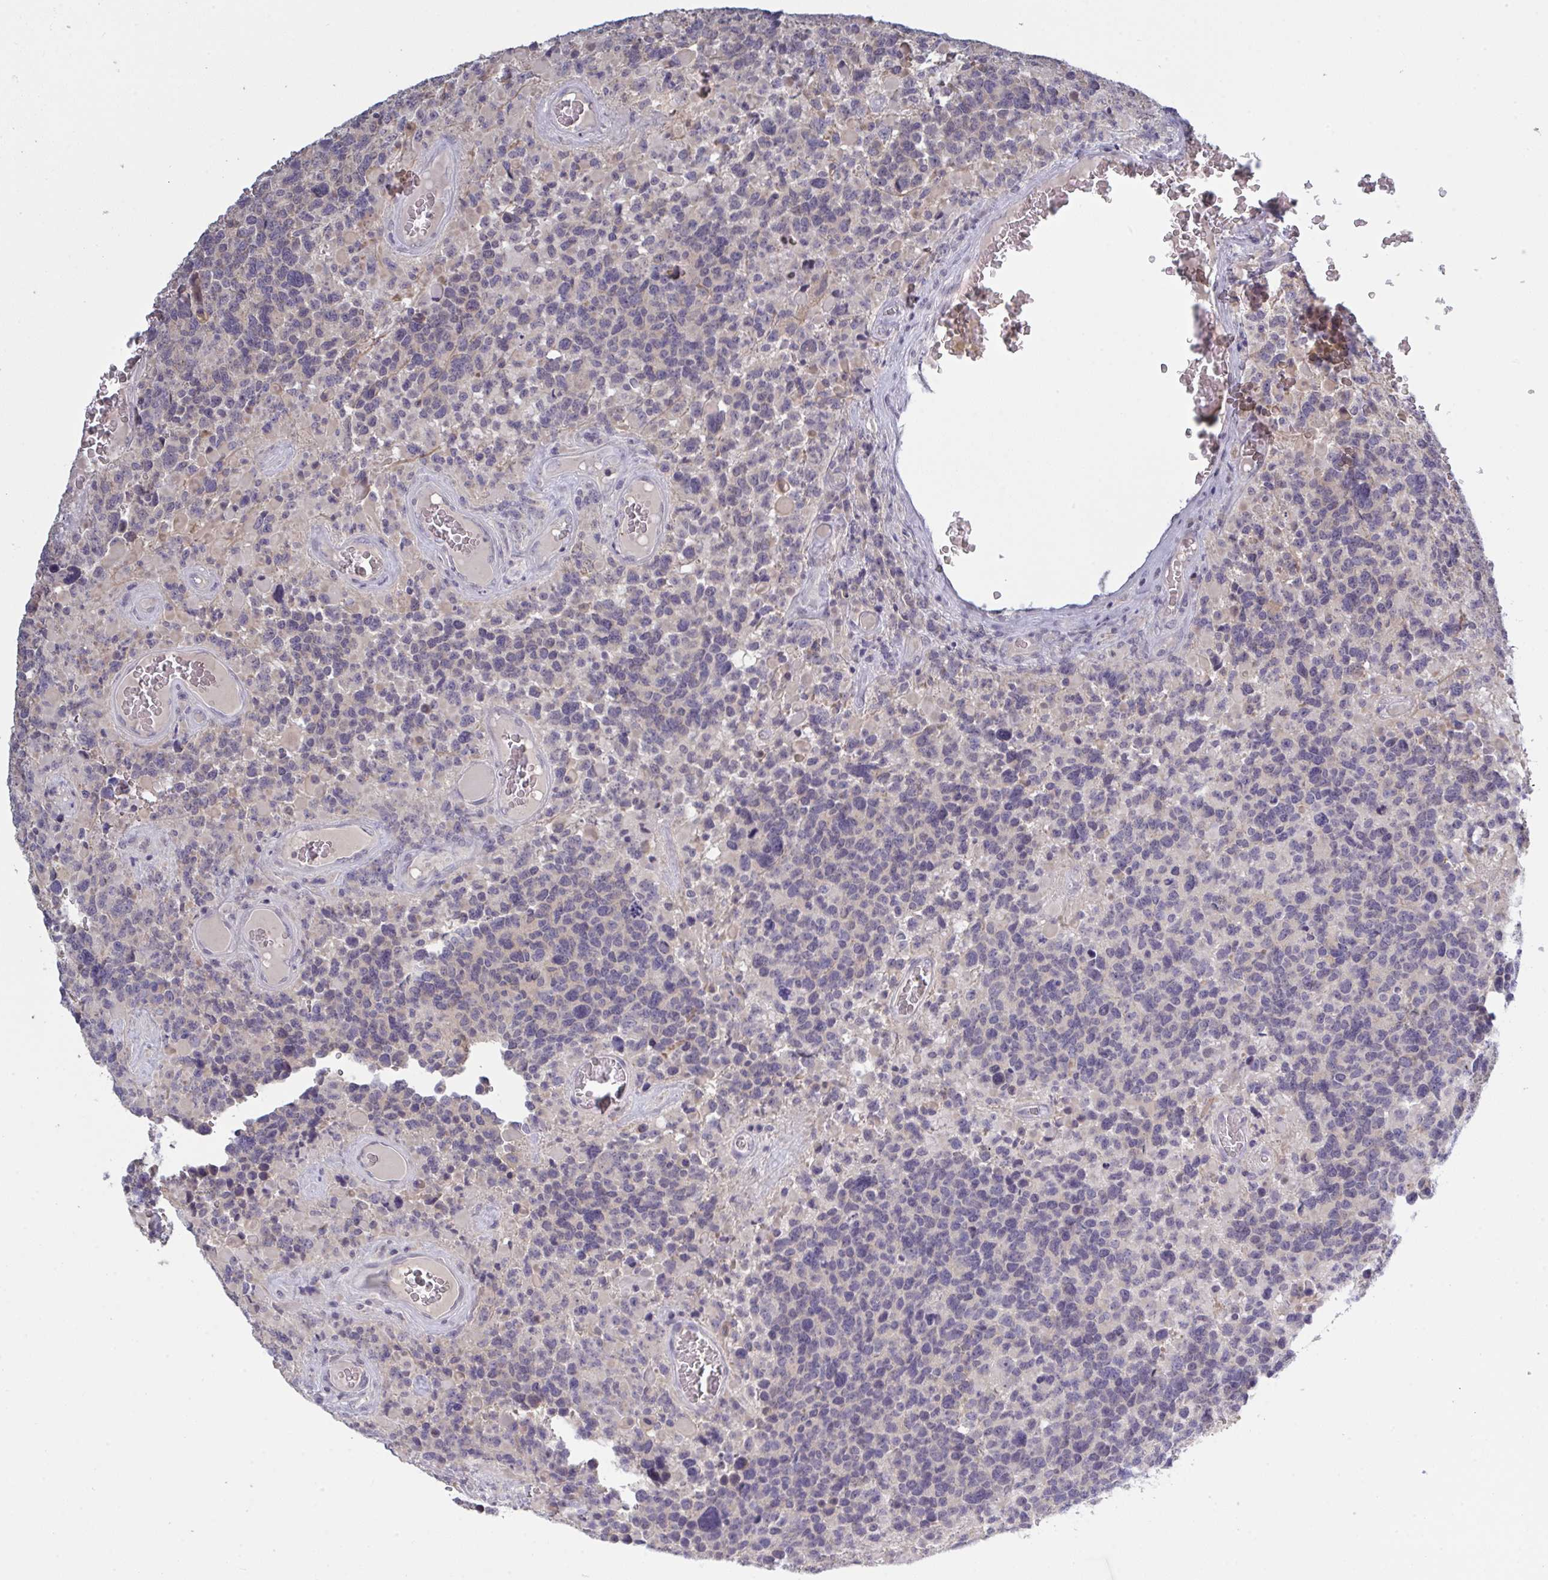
{"staining": {"intensity": "negative", "quantity": "none", "location": "none"}, "tissue": "glioma", "cell_type": "Tumor cells", "image_type": "cancer", "snomed": [{"axis": "morphology", "description": "Glioma, malignant, High grade"}, {"axis": "topography", "description": "Brain"}], "caption": "Tumor cells are negative for protein expression in human glioma.", "gene": "ZNF784", "patient": {"sex": "female", "age": 40}}